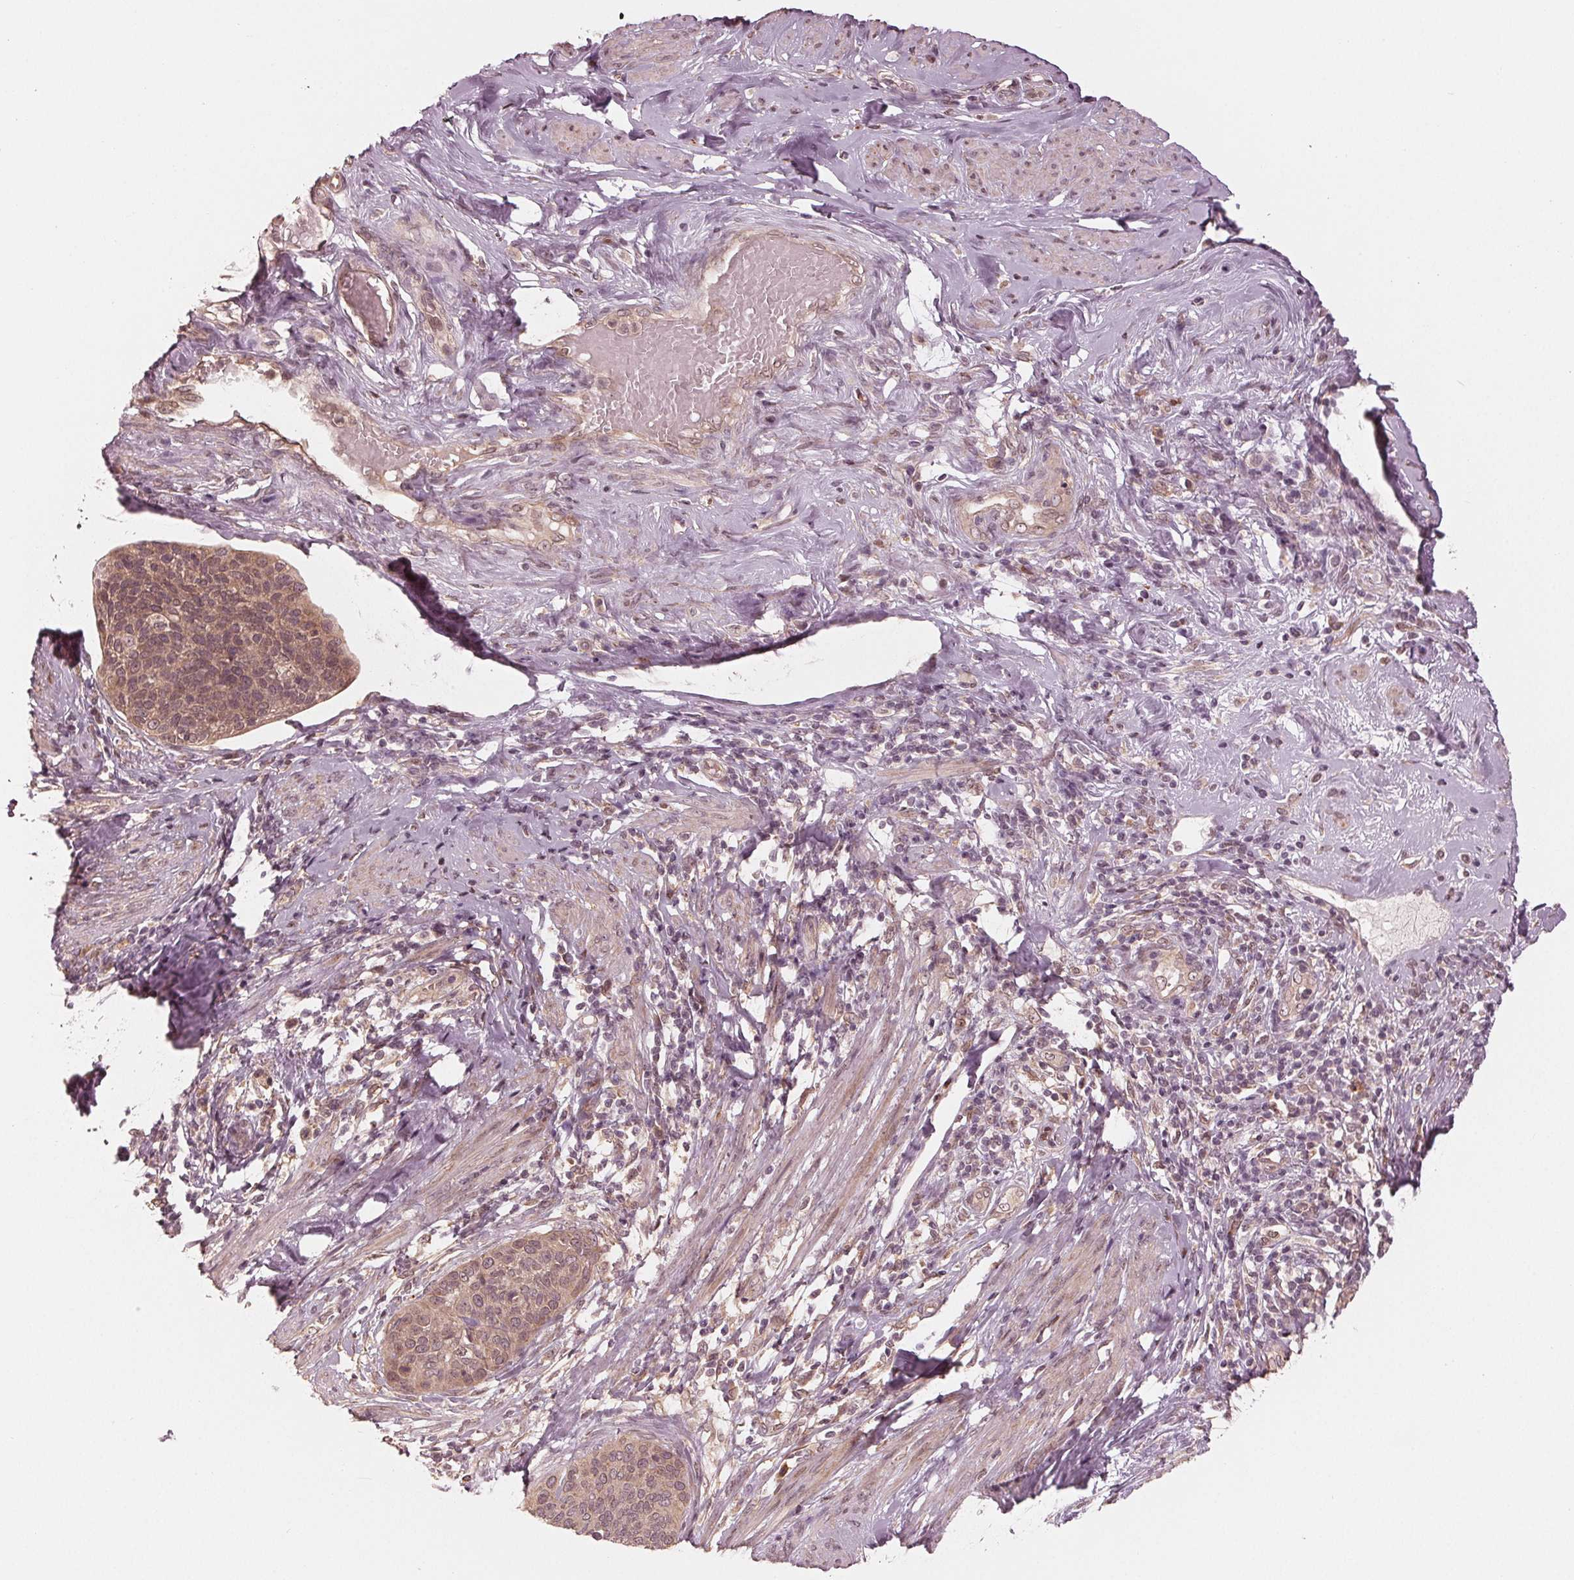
{"staining": {"intensity": "weak", "quantity": ">75%", "location": "cytoplasmic/membranous,nuclear"}, "tissue": "cervical cancer", "cell_type": "Tumor cells", "image_type": "cancer", "snomed": [{"axis": "morphology", "description": "Squamous cell carcinoma, NOS"}, {"axis": "topography", "description": "Cervix"}], "caption": "This micrograph reveals immunohistochemistry staining of human cervical squamous cell carcinoma, with low weak cytoplasmic/membranous and nuclear staining in about >75% of tumor cells.", "gene": "ZNF471", "patient": {"sex": "female", "age": 69}}